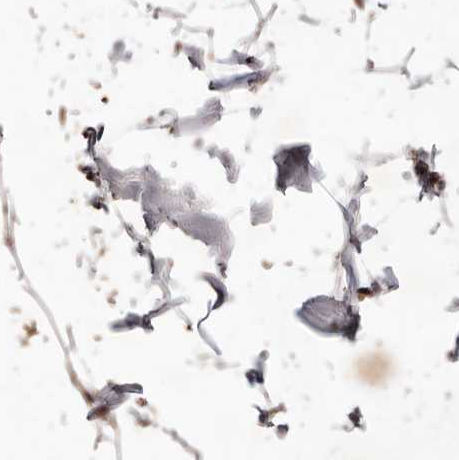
{"staining": {"intensity": "moderate", "quantity": "25%-75%", "location": "cytoplasmic/membranous,nuclear"}, "tissue": "adipose tissue", "cell_type": "Adipocytes", "image_type": "normal", "snomed": [{"axis": "morphology", "description": "Normal tissue, NOS"}, {"axis": "topography", "description": "Breast"}], "caption": "Moderate cytoplasmic/membranous,nuclear positivity is identified in approximately 25%-75% of adipocytes in unremarkable adipose tissue.", "gene": "HIVEP3", "patient": {"sex": "female", "age": 23}}